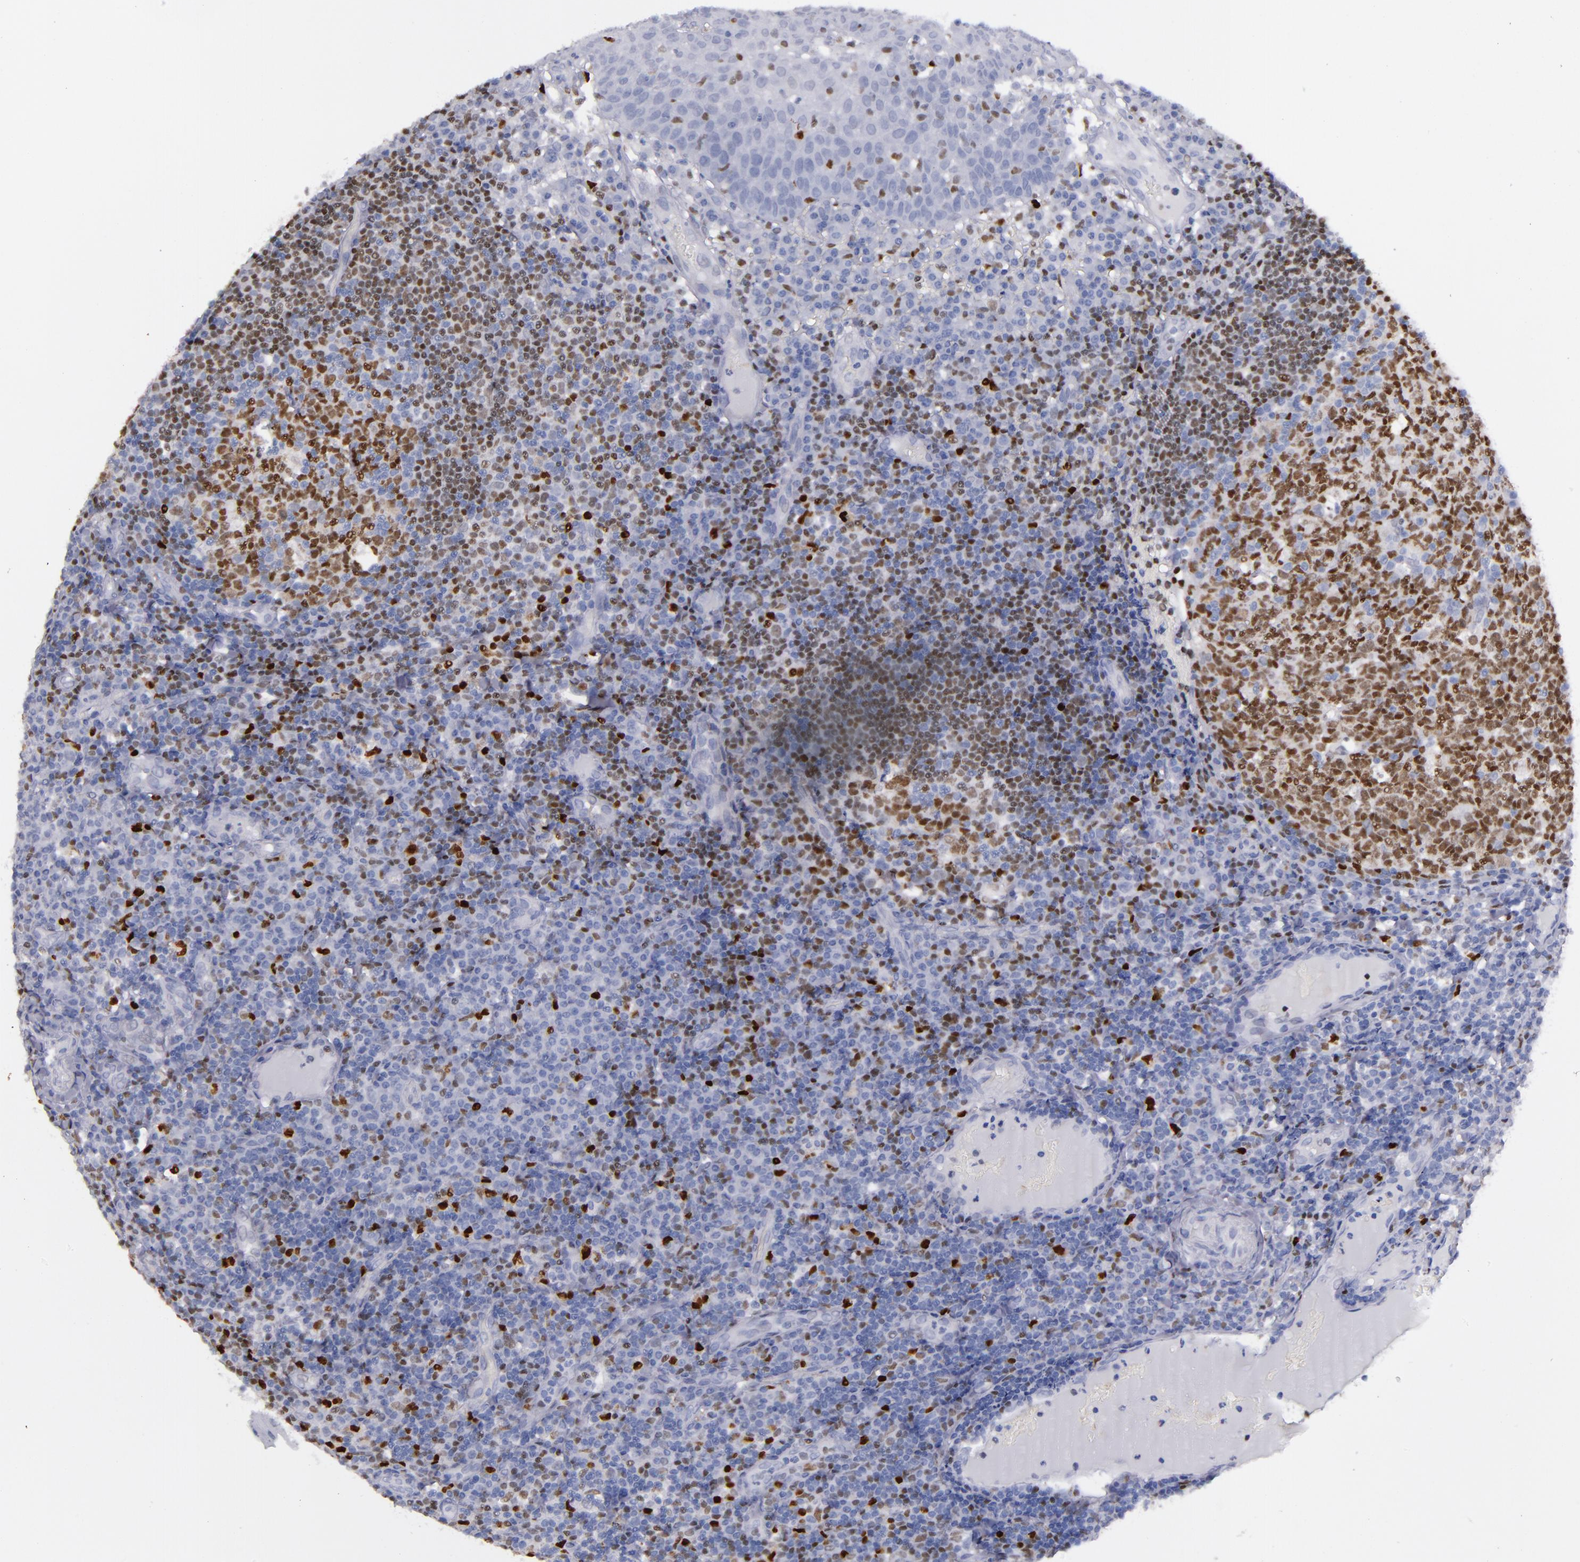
{"staining": {"intensity": "moderate", "quantity": "25%-75%", "location": "nuclear"}, "tissue": "tonsil", "cell_type": "Germinal center cells", "image_type": "normal", "snomed": [{"axis": "morphology", "description": "Normal tissue, NOS"}, {"axis": "topography", "description": "Tonsil"}], "caption": "Moderate nuclear expression for a protein is appreciated in about 25%-75% of germinal center cells of normal tonsil using IHC.", "gene": "IRF8", "patient": {"sex": "female", "age": 40}}